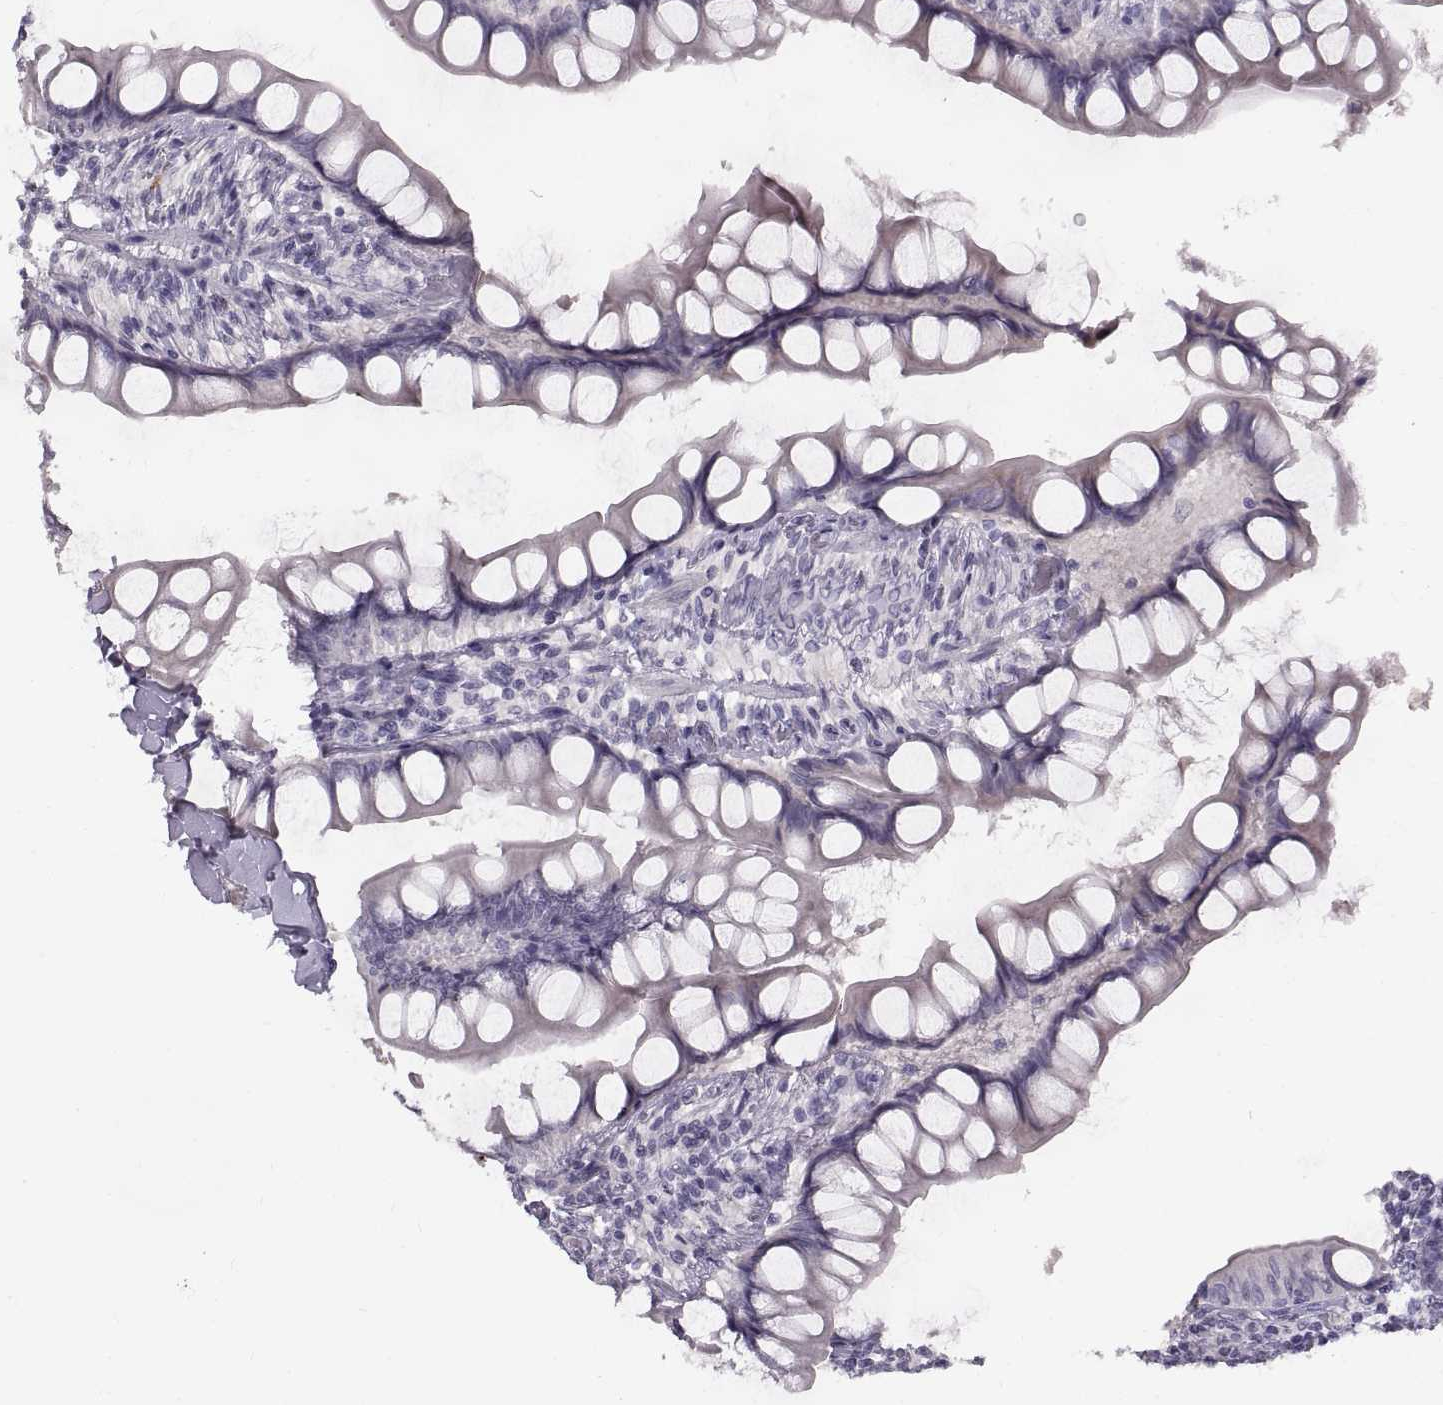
{"staining": {"intensity": "negative", "quantity": "none", "location": "none"}, "tissue": "small intestine", "cell_type": "Glandular cells", "image_type": "normal", "snomed": [{"axis": "morphology", "description": "Normal tissue, NOS"}, {"axis": "topography", "description": "Small intestine"}], "caption": "IHC photomicrograph of normal human small intestine stained for a protein (brown), which exhibits no staining in glandular cells.", "gene": "SPACDR", "patient": {"sex": "male", "age": 70}}